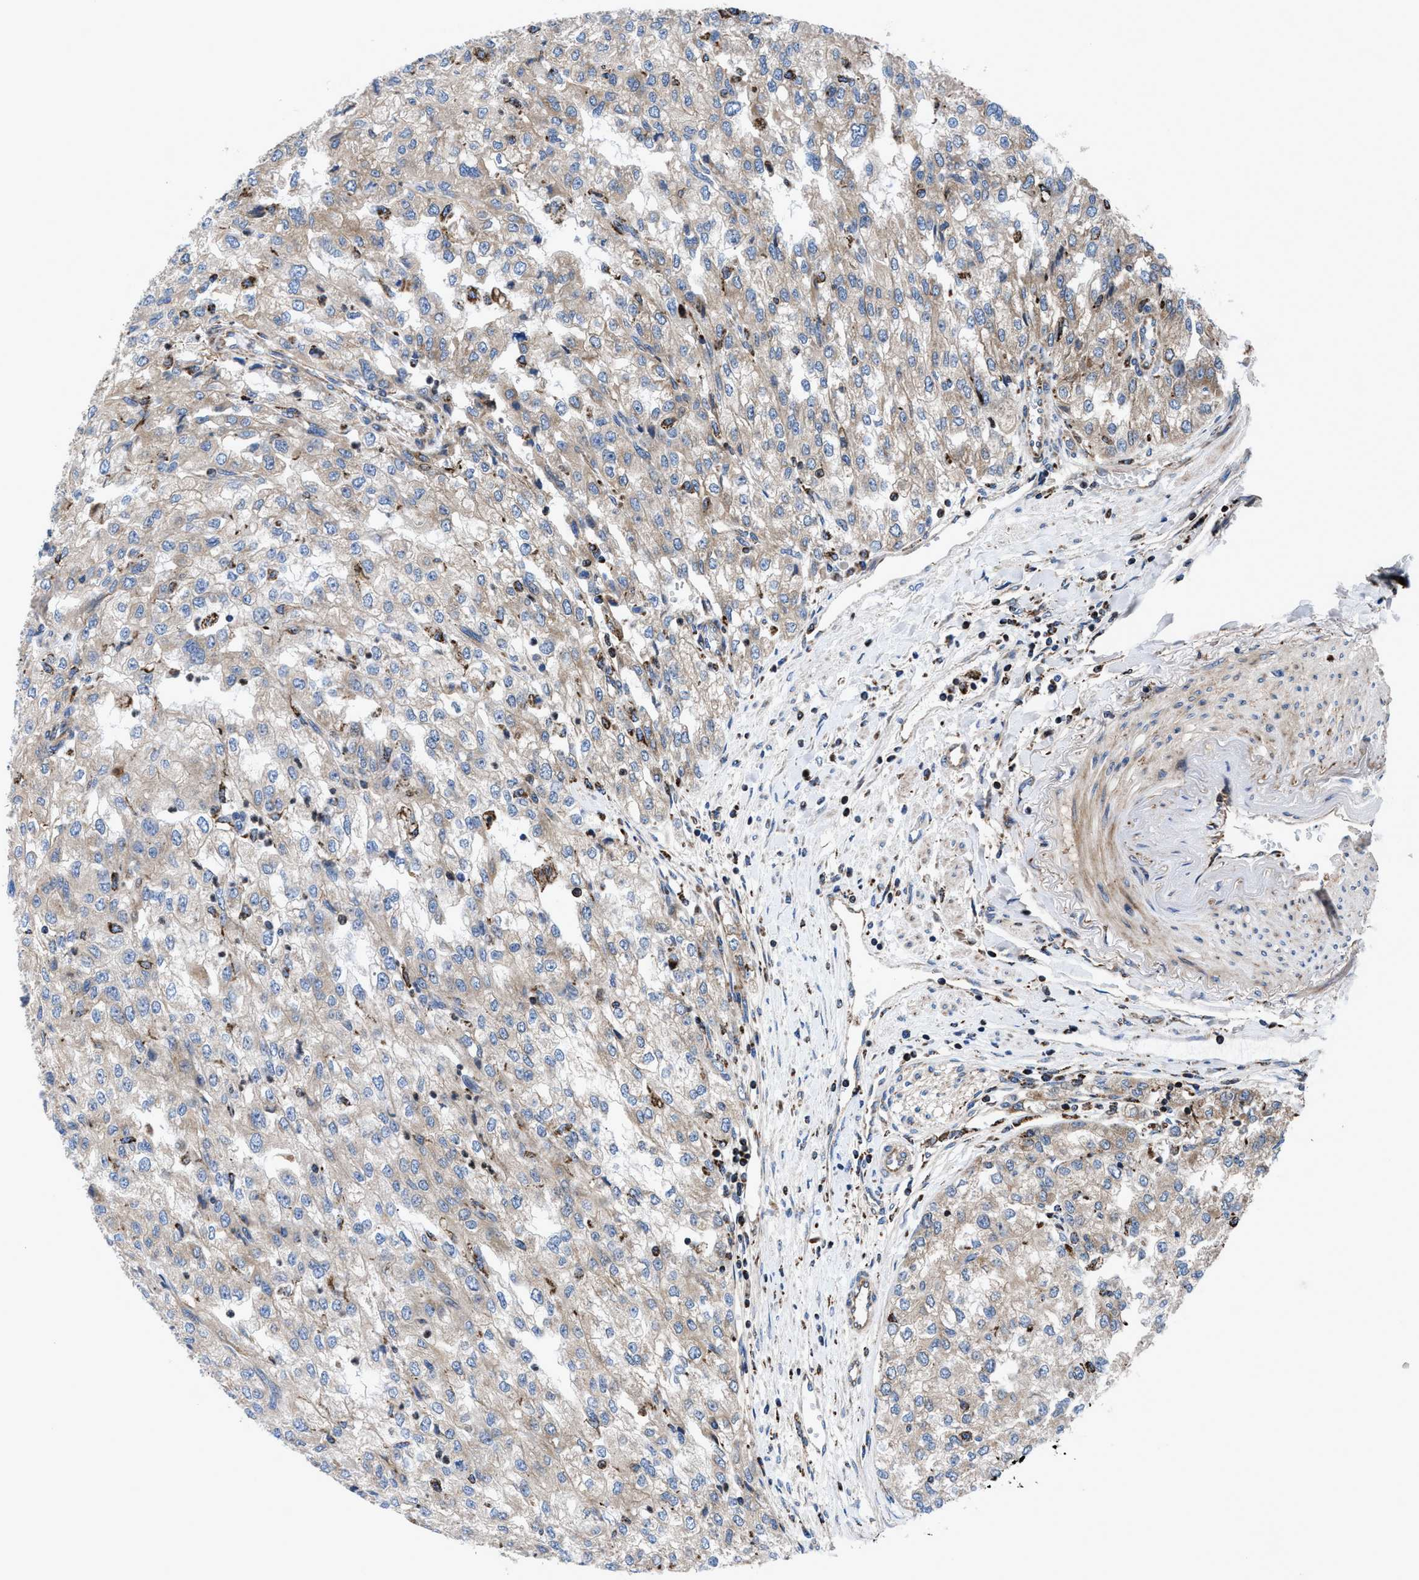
{"staining": {"intensity": "weak", "quantity": "25%-75%", "location": "cytoplasmic/membranous"}, "tissue": "renal cancer", "cell_type": "Tumor cells", "image_type": "cancer", "snomed": [{"axis": "morphology", "description": "Adenocarcinoma, NOS"}, {"axis": "topography", "description": "Kidney"}], "caption": "A high-resolution micrograph shows immunohistochemistry (IHC) staining of renal cancer, which displays weak cytoplasmic/membranous expression in about 25%-75% of tumor cells. (DAB IHC with brightfield microscopy, high magnification).", "gene": "PRR15L", "patient": {"sex": "female", "age": 54}}